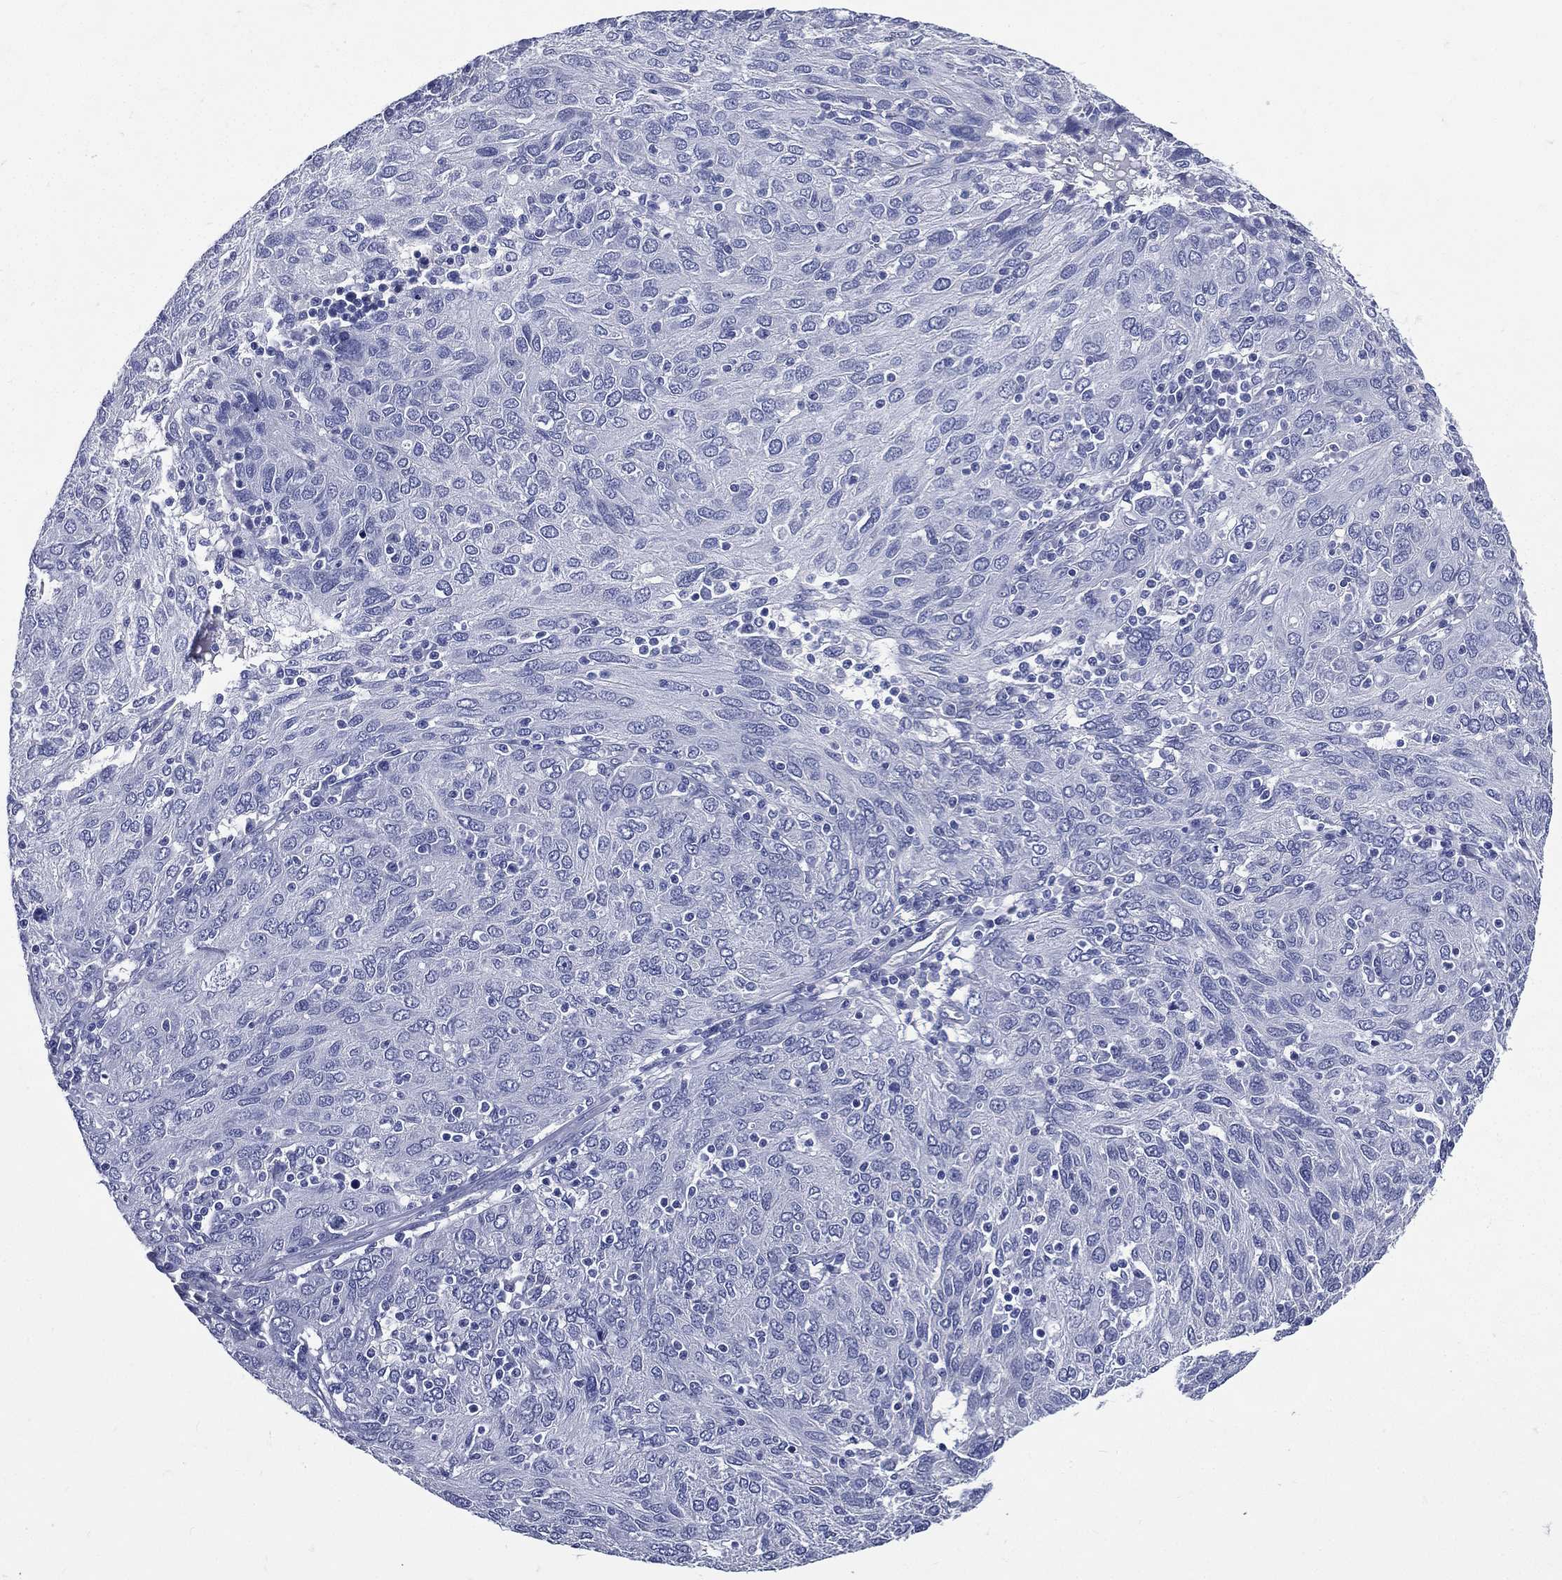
{"staining": {"intensity": "negative", "quantity": "none", "location": "none"}, "tissue": "ovarian cancer", "cell_type": "Tumor cells", "image_type": "cancer", "snomed": [{"axis": "morphology", "description": "Carcinoma, endometroid"}, {"axis": "topography", "description": "Ovary"}], "caption": "Tumor cells show no significant staining in ovarian endometroid carcinoma. (DAB (3,3'-diaminobenzidine) immunohistochemistry (IHC) with hematoxylin counter stain).", "gene": "DPYS", "patient": {"sex": "female", "age": 50}}